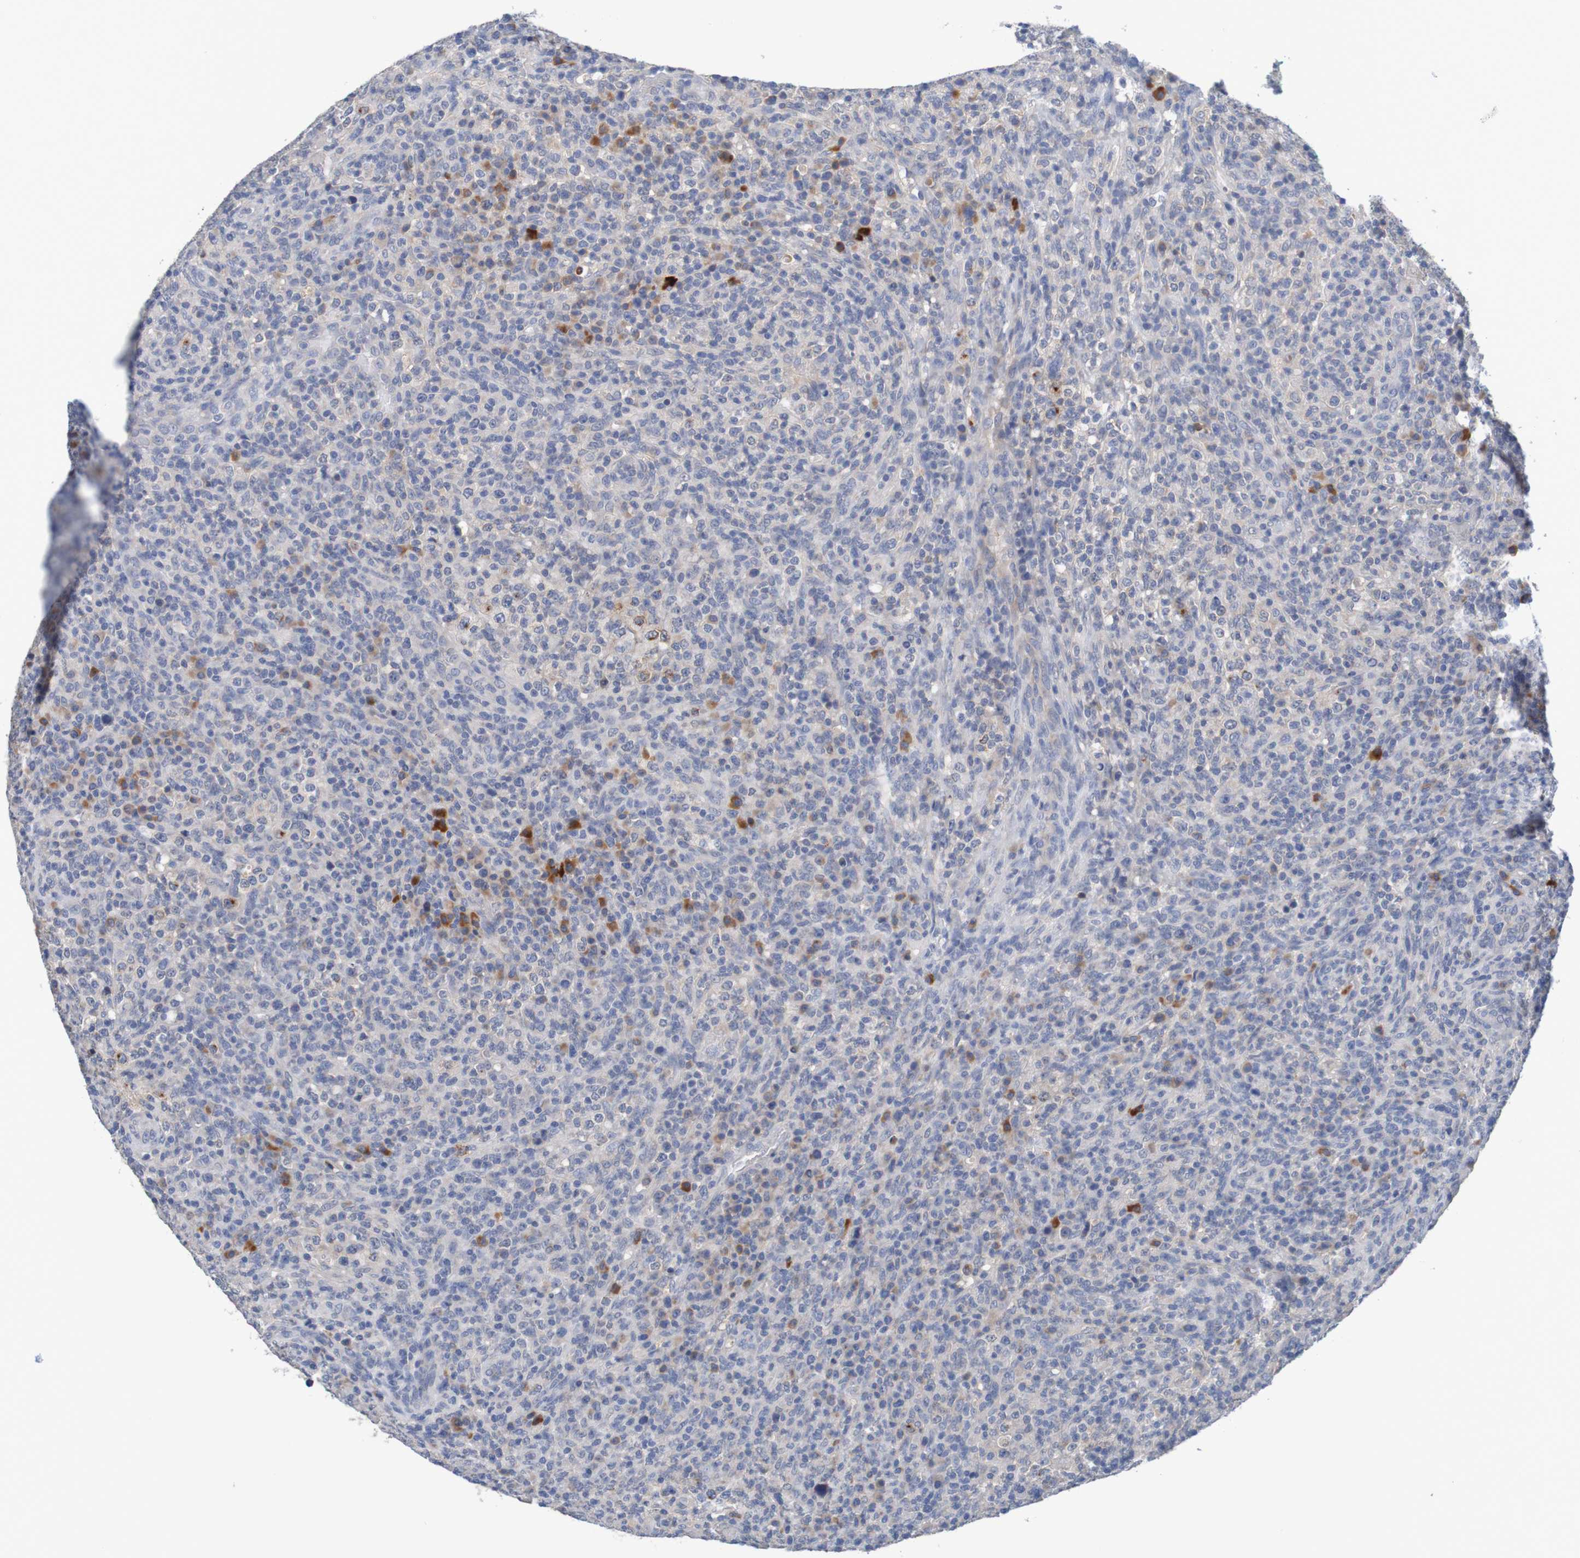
{"staining": {"intensity": "moderate", "quantity": "<25%", "location": "cytoplasmic/membranous"}, "tissue": "lymphoma", "cell_type": "Tumor cells", "image_type": "cancer", "snomed": [{"axis": "morphology", "description": "Malignant lymphoma, non-Hodgkin's type, High grade"}, {"axis": "topography", "description": "Lymph node"}], "caption": "Moderate cytoplasmic/membranous staining for a protein is identified in about <25% of tumor cells of high-grade malignant lymphoma, non-Hodgkin's type using IHC.", "gene": "LTA", "patient": {"sex": "female", "age": 76}}